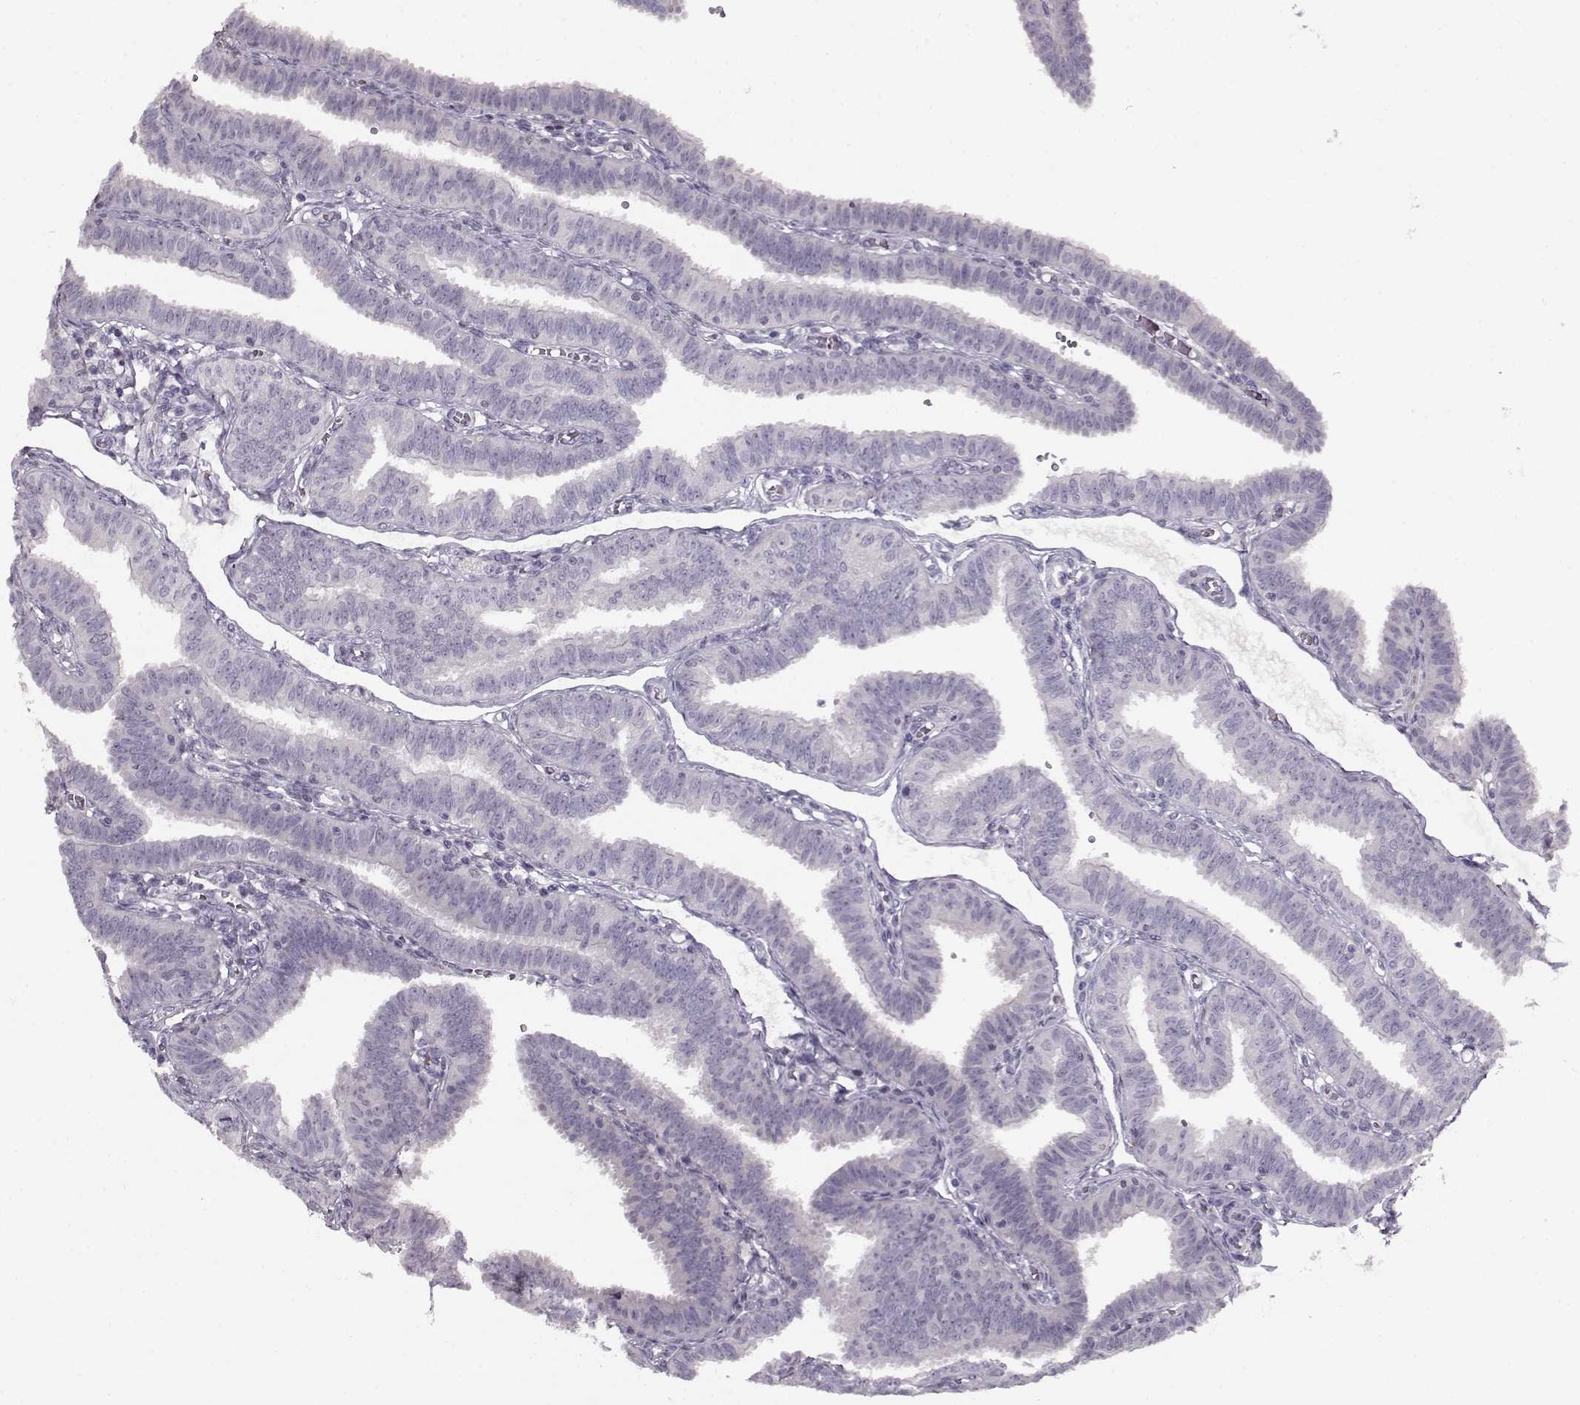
{"staining": {"intensity": "negative", "quantity": "none", "location": "none"}, "tissue": "fallopian tube", "cell_type": "Glandular cells", "image_type": "normal", "snomed": [{"axis": "morphology", "description": "Normal tissue, NOS"}, {"axis": "topography", "description": "Fallopian tube"}], "caption": "The histopathology image shows no significant expression in glandular cells of fallopian tube.", "gene": "RP1L1", "patient": {"sex": "female", "age": 25}}